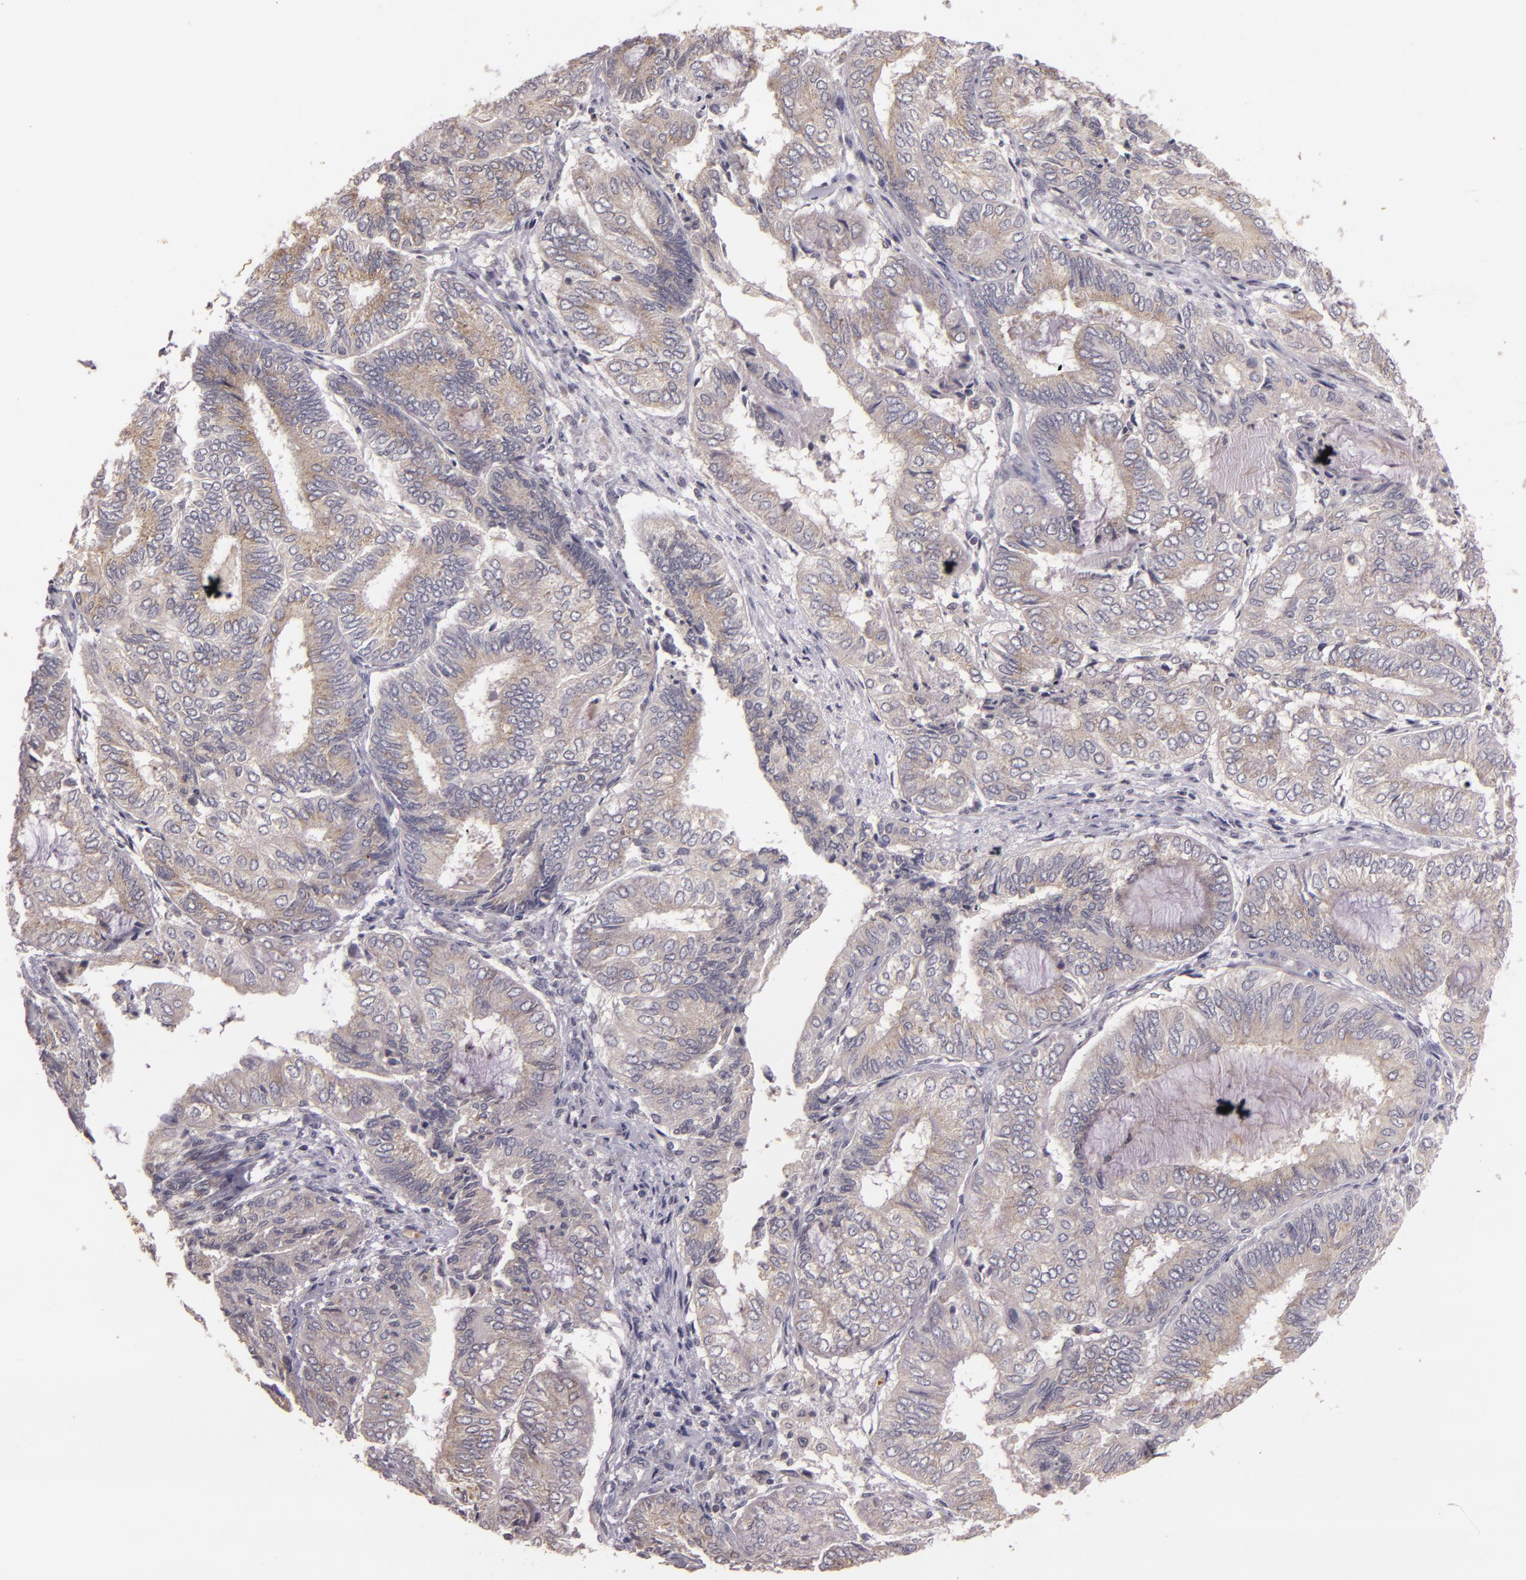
{"staining": {"intensity": "negative", "quantity": "none", "location": "none"}, "tissue": "endometrial cancer", "cell_type": "Tumor cells", "image_type": "cancer", "snomed": [{"axis": "morphology", "description": "Adenocarcinoma, NOS"}, {"axis": "topography", "description": "Endometrium"}], "caption": "The IHC micrograph has no significant expression in tumor cells of endometrial adenocarcinoma tissue.", "gene": "TFF1", "patient": {"sex": "female", "age": 59}}